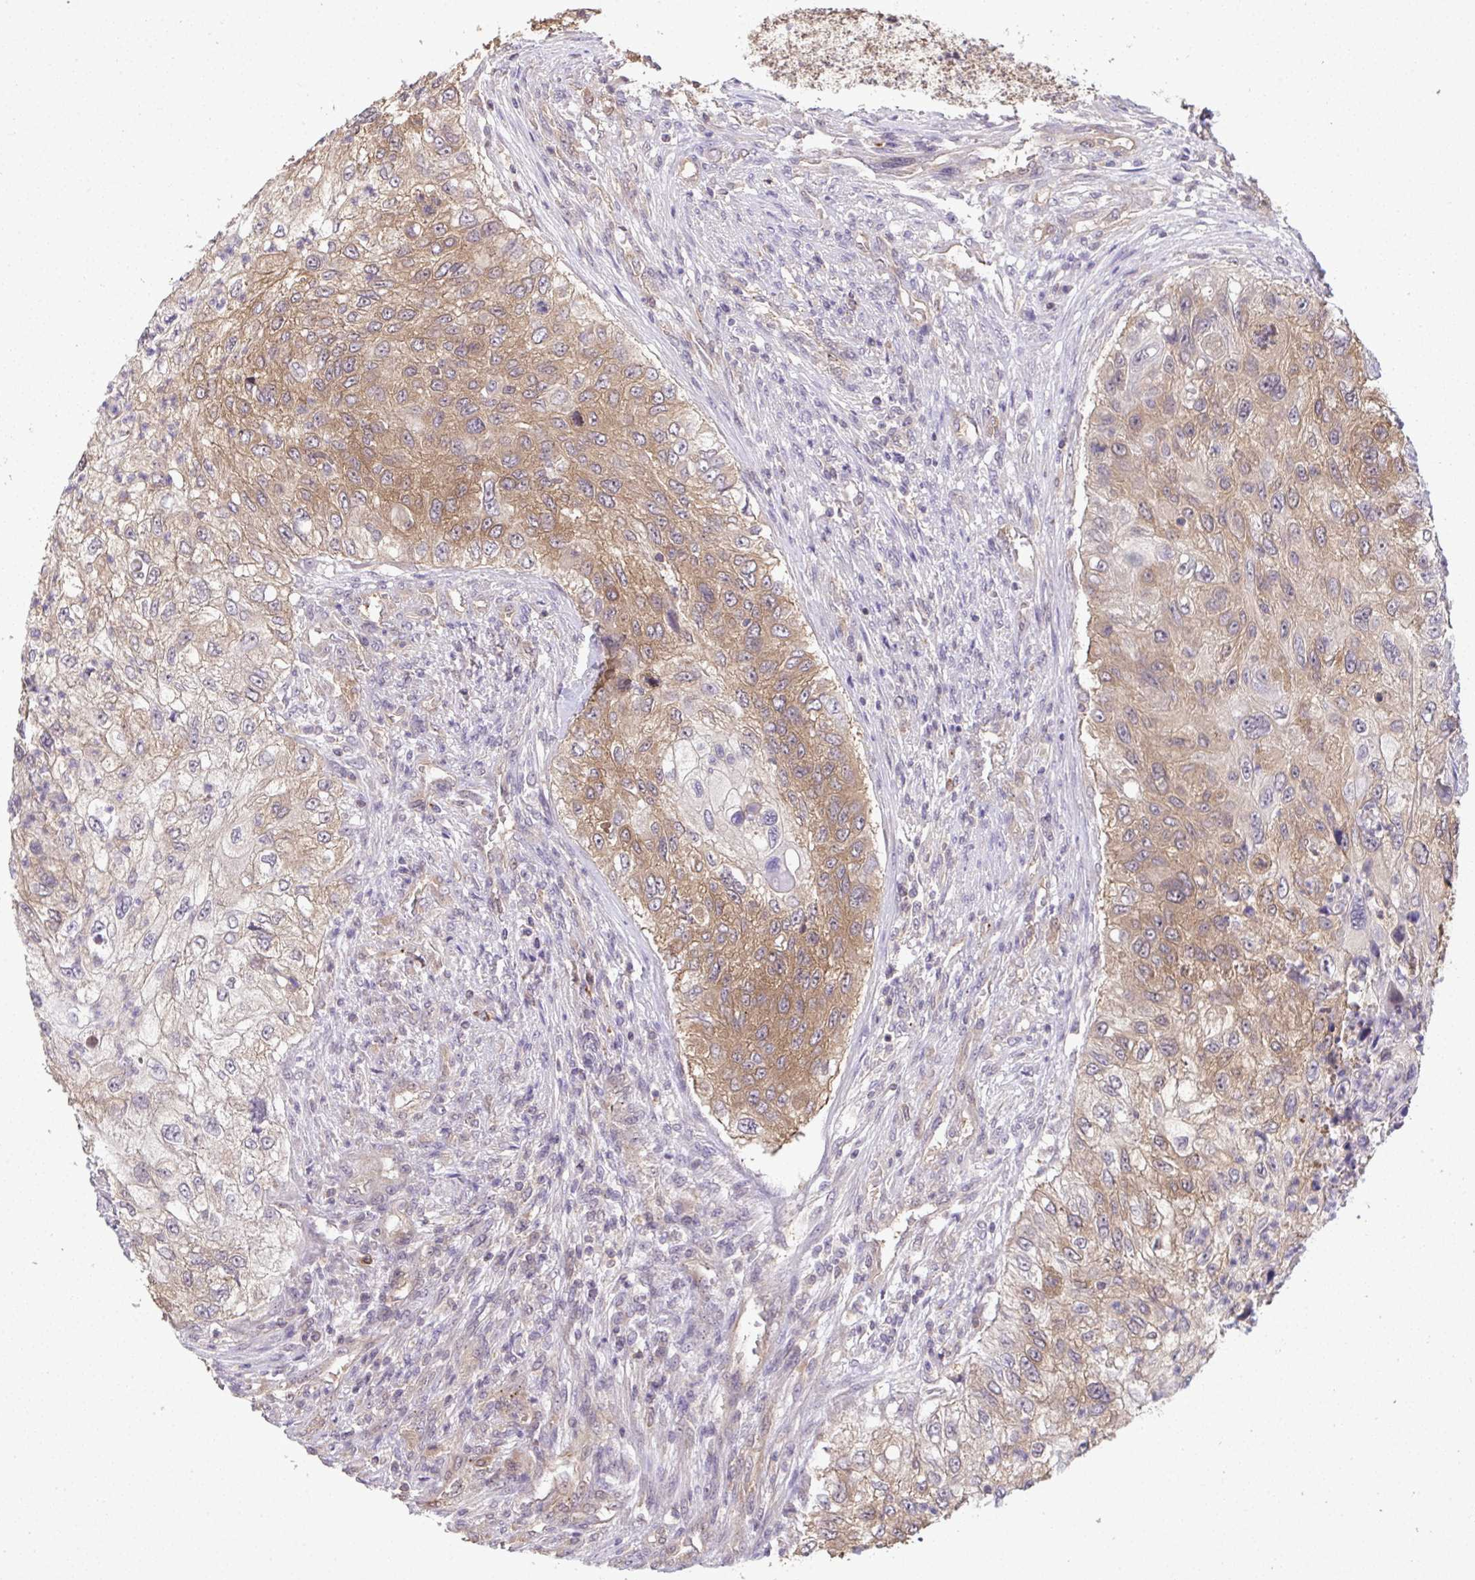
{"staining": {"intensity": "moderate", "quantity": ">75%", "location": "cytoplasmic/membranous"}, "tissue": "urothelial cancer", "cell_type": "Tumor cells", "image_type": "cancer", "snomed": [{"axis": "morphology", "description": "Urothelial carcinoma, High grade"}, {"axis": "topography", "description": "Urinary bladder"}], "caption": "IHC of human urothelial cancer shows medium levels of moderate cytoplasmic/membranous staining in about >75% of tumor cells.", "gene": "C12orf57", "patient": {"sex": "female", "age": 60}}